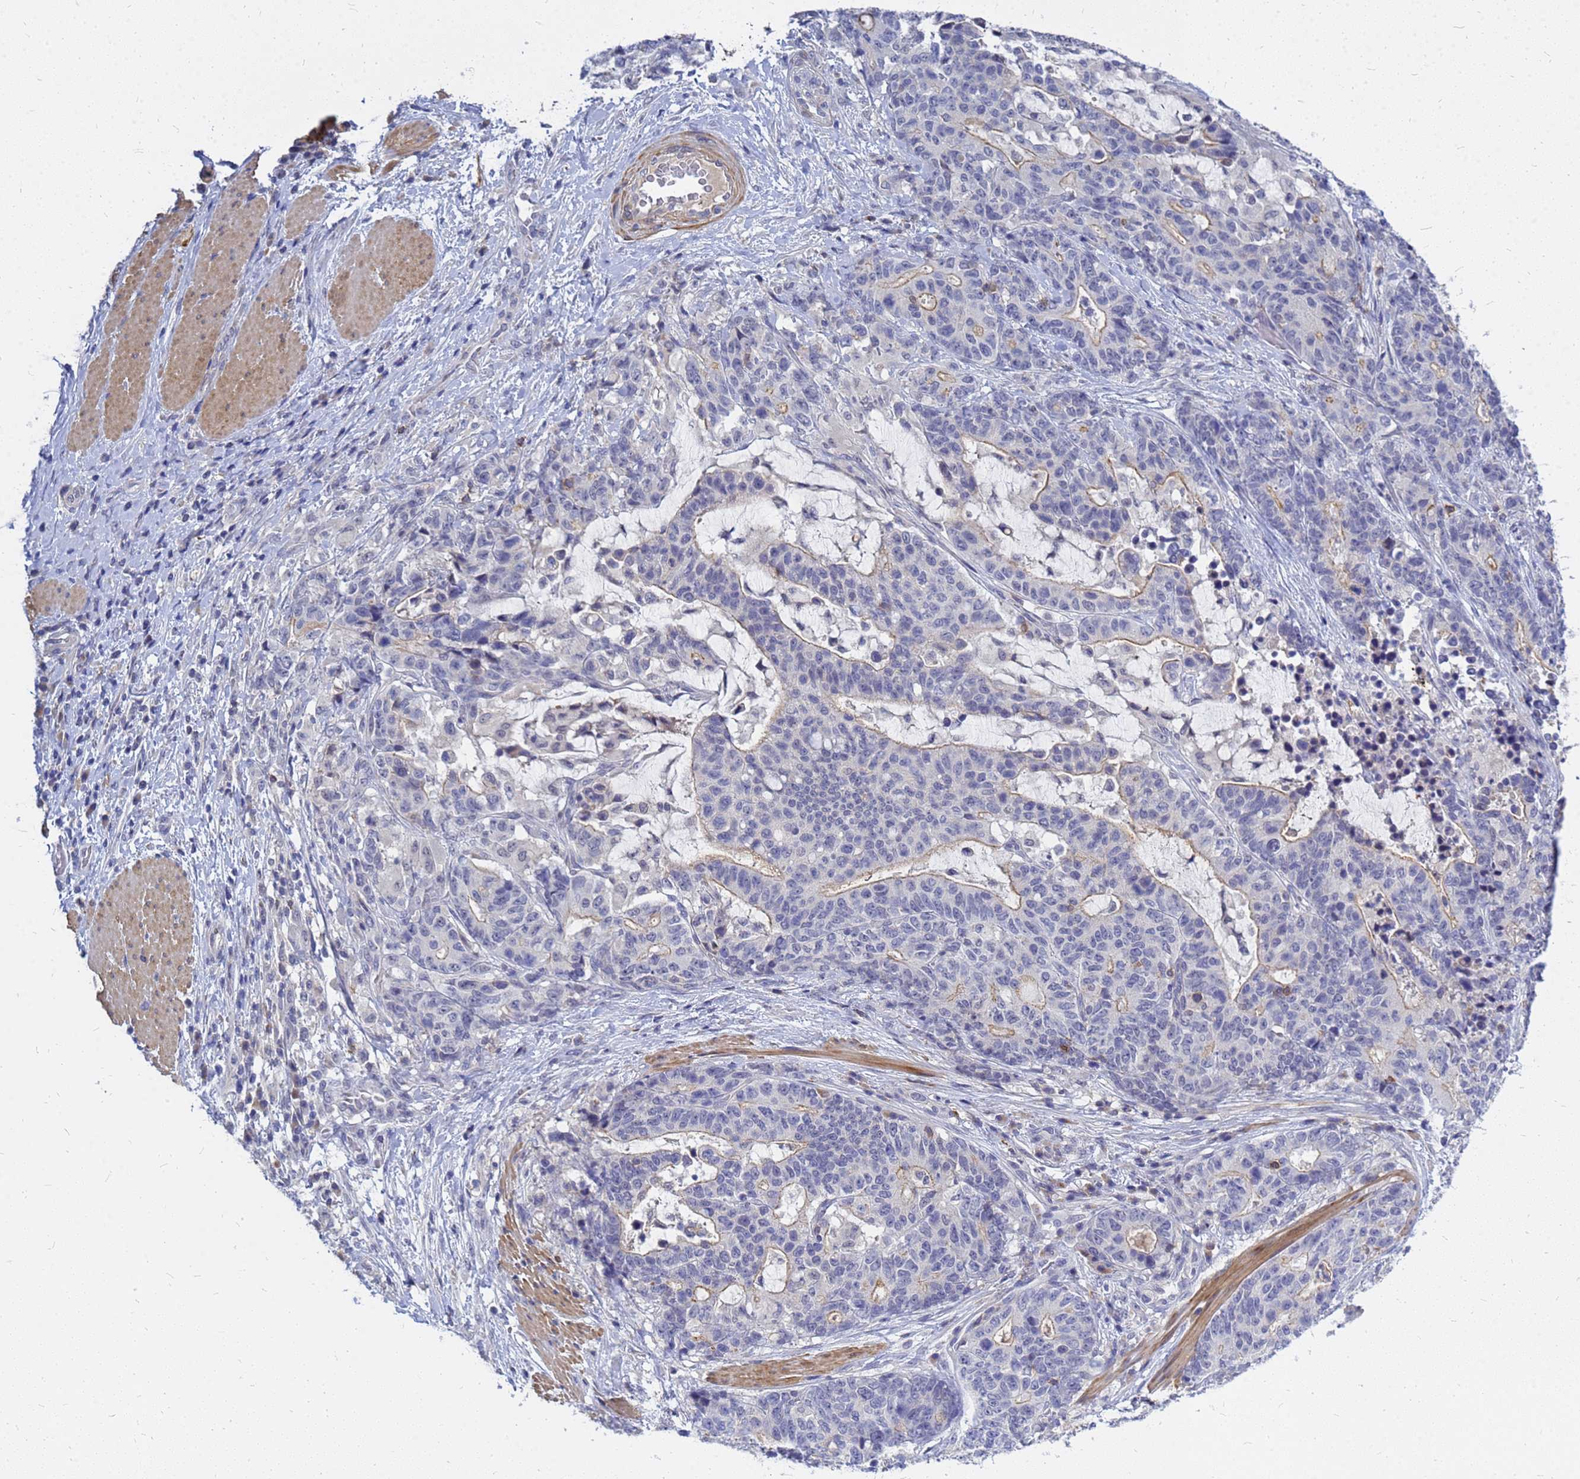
{"staining": {"intensity": "negative", "quantity": "none", "location": "none"}, "tissue": "stomach cancer", "cell_type": "Tumor cells", "image_type": "cancer", "snomed": [{"axis": "morphology", "description": "Normal tissue, NOS"}, {"axis": "morphology", "description": "Adenocarcinoma, NOS"}, {"axis": "topography", "description": "Stomach"}], "caption": "Tumor cells are negative for protein expression in human stomach cancer (adenocarcinoma).", "gene": "SRGAP3", "patient": {"sex": "female", "age": 64}}